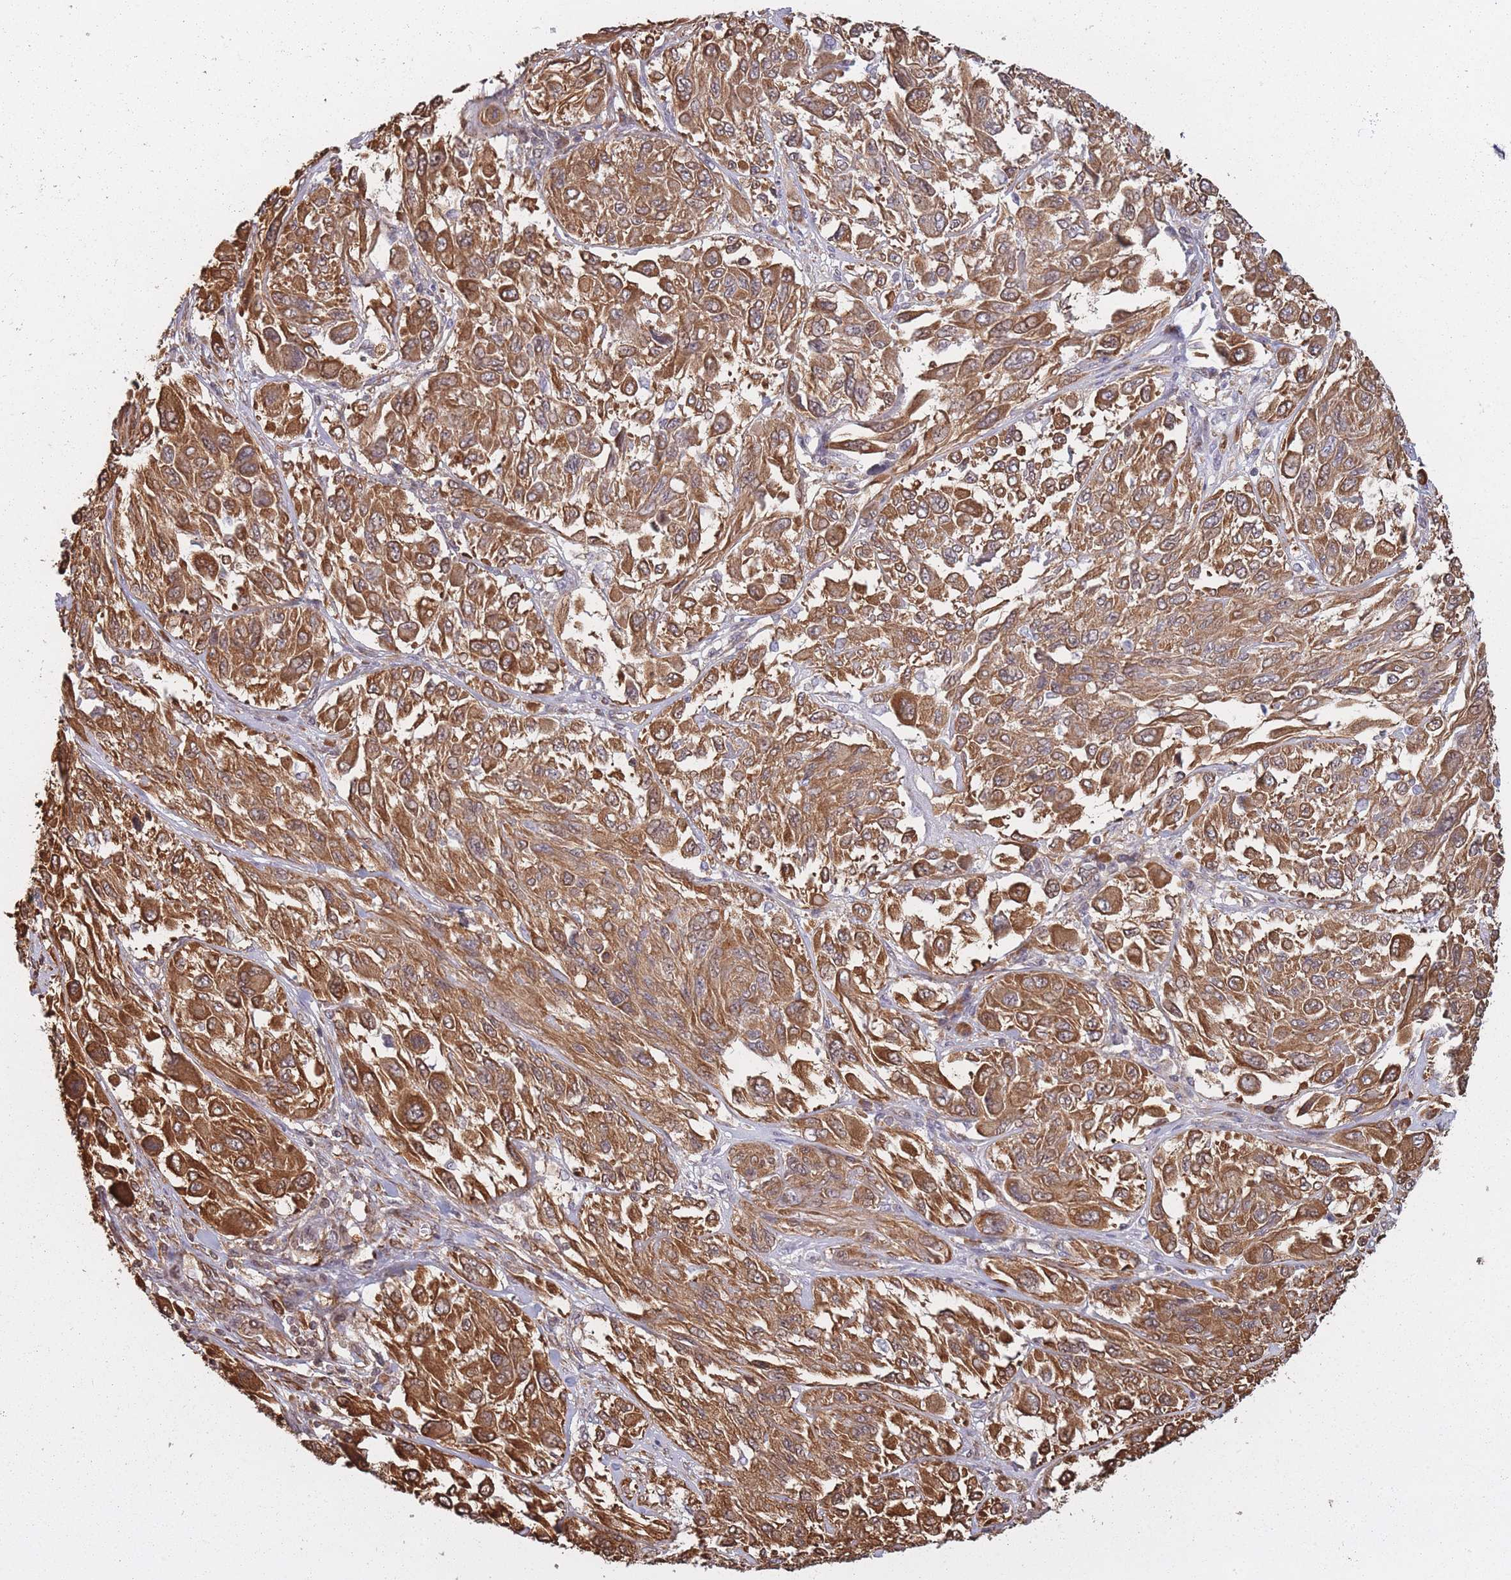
{"staining": {"intensity": "strong", "quantity": ">75%", "location": "cytoplasmic/membranous"}, "tissue": "melanoma", "cell_type": "Tumor cells", "image_type": "cancer", "snomed": [{"axis": "morphology", "description": "Malignant melanoma, NOS"}, {"axis": "topography", "description": "Skin"}], "caption": "DAB (3,3'-diaminobenzidine) immunohistochemical staining of human melanoma displays strong cytoplasmic/membranous protein positivity in about >75% of tumor cells.", "gene": "ARL13B", "patient": {"sex": "female", "age": 91}}